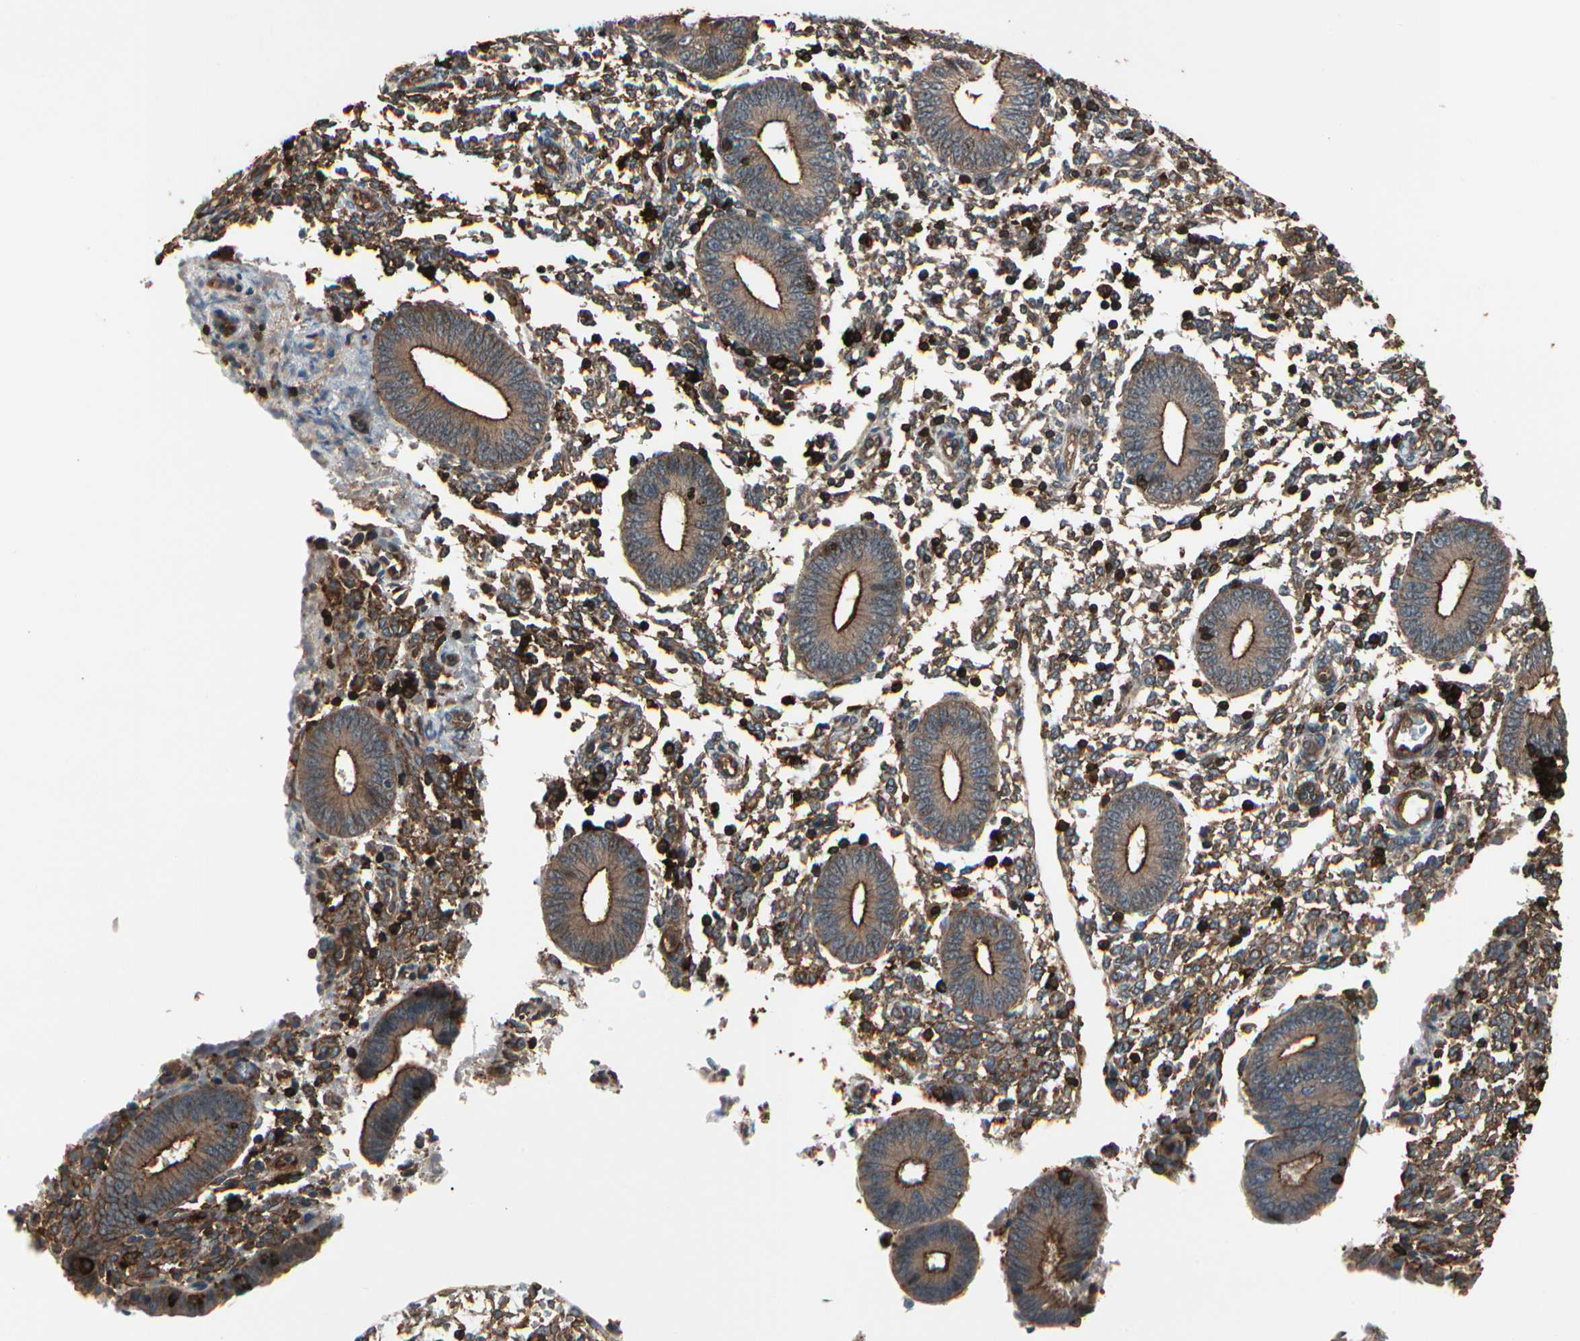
{"staining": {"intensity": "weak", "quantity": ">75%", "location": "cytoplasmic/membranous"}, "tissue": "endometrium", "cell_type": "Cells in endometrial stroma", "image_type": "normal", "snomed": [{"axis": "morphology", "description": "Normal tissue, NOS"}, {"axis": "topography", "description": "Endometrium"}], "caption": "This is a photomicrograph of immunohistochemistry (IHC) staining of benign endometrium, which shows weak staining in the cytoplasmic/membranous of cells in endometrial stroma.", "gene": "MAPK13", "patient": {"sex": "female", "age": 35}}